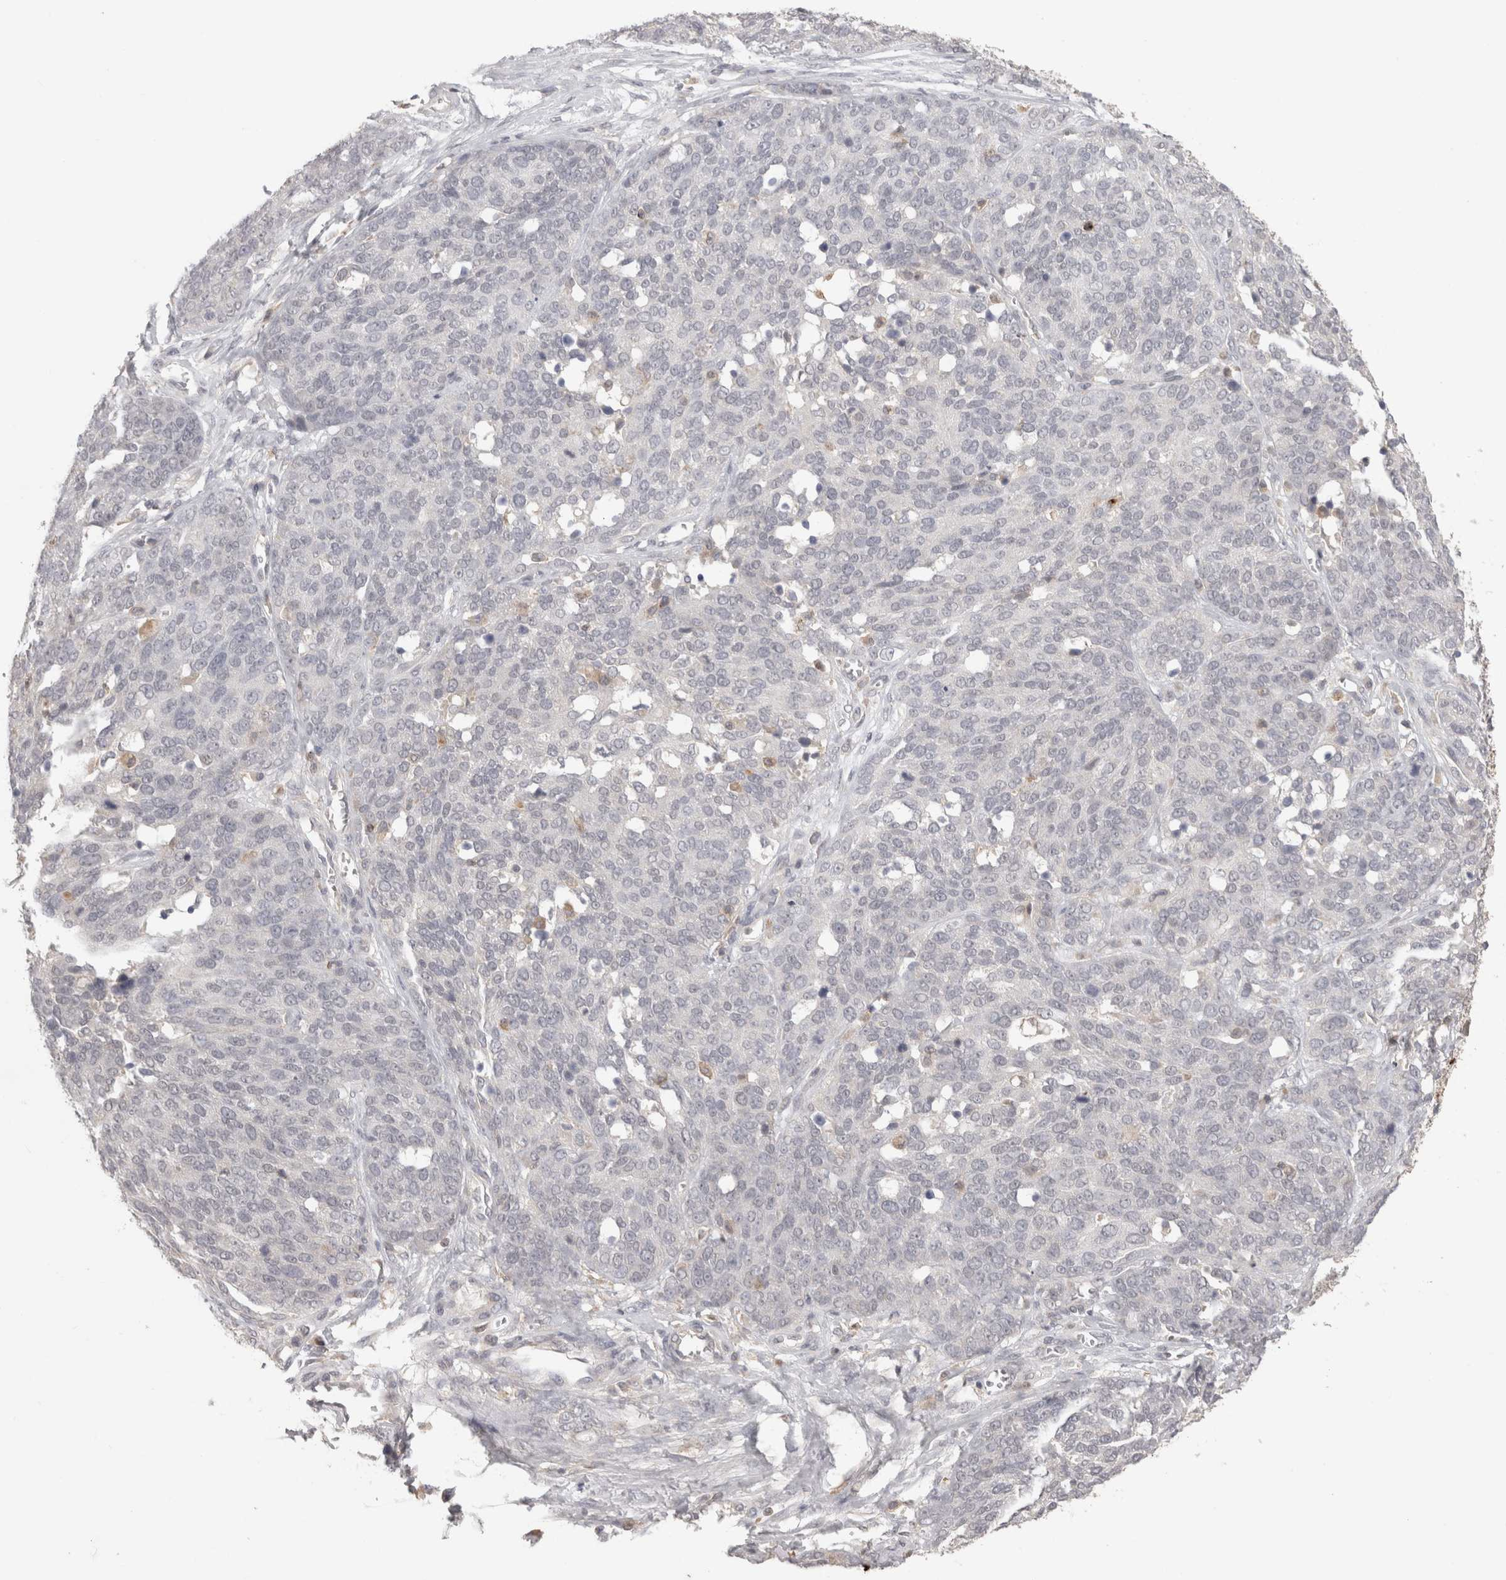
{"staining": {"intensity": "negative", "quantity": "none", "location": "none"}, "tissue": "ovarian cancer", "cell_type": "Tumor cells", "image_type": "cancer", "snomed": [{"axis": "morphology", "description": "Cystadenocarcinoma, serous, NOS"}, {"axis": "topography", "description": "Ovary"}], "caption": "The immunohistochemistry photomicrograph has no significant expression in tumor cells of serous cystadenocarcinoma (ovarian) tissue. (DAB (3,3'-diaminobenzidine) IHC, high magnification).", "gene": "HAVCR2", "patient": {"sex": "female", "age": 44}}